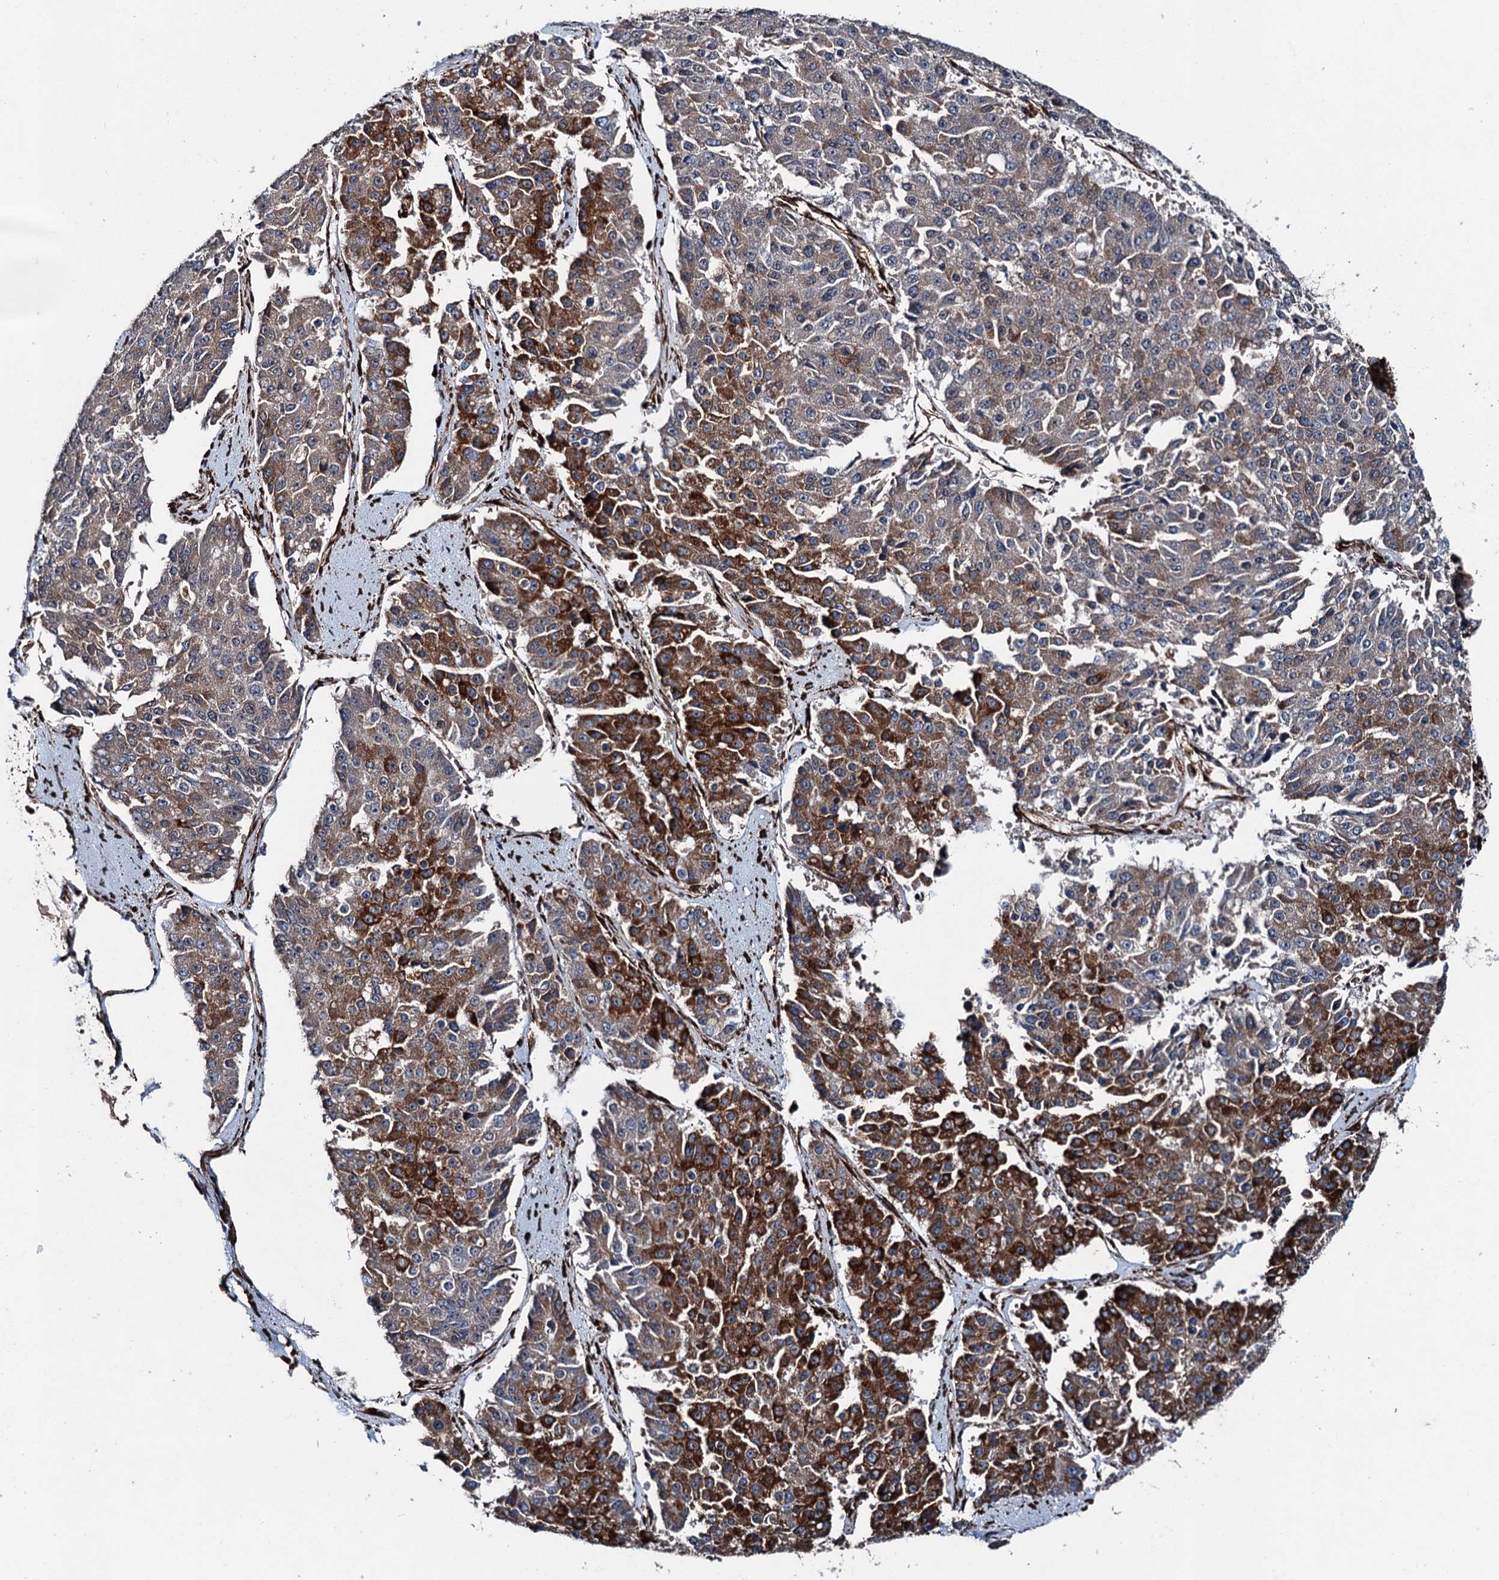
{"staining": {"intensity": "strong", "quantity": "25%-75%", "location": "cytoplasmic/membranous"}, "tissue": "pancreatic cancer", "cell_type": "Tumor cells", "image_type": "cancer", "snomed": [{"axis": "morphology", "description": "Adenocarcinoma, NOS"}, {"axis": "topography", "description": "Pancreas"}], "caption": "Pancreatic cancer (adenocarcinoma) was stained to show a protein in brown. There is high levels of strong cytoplasmic/membranous staining in approximately 25%-75% of tumor cells.", "gene": "DDIAS", "patient": {"sex": "male", "age": 50}}